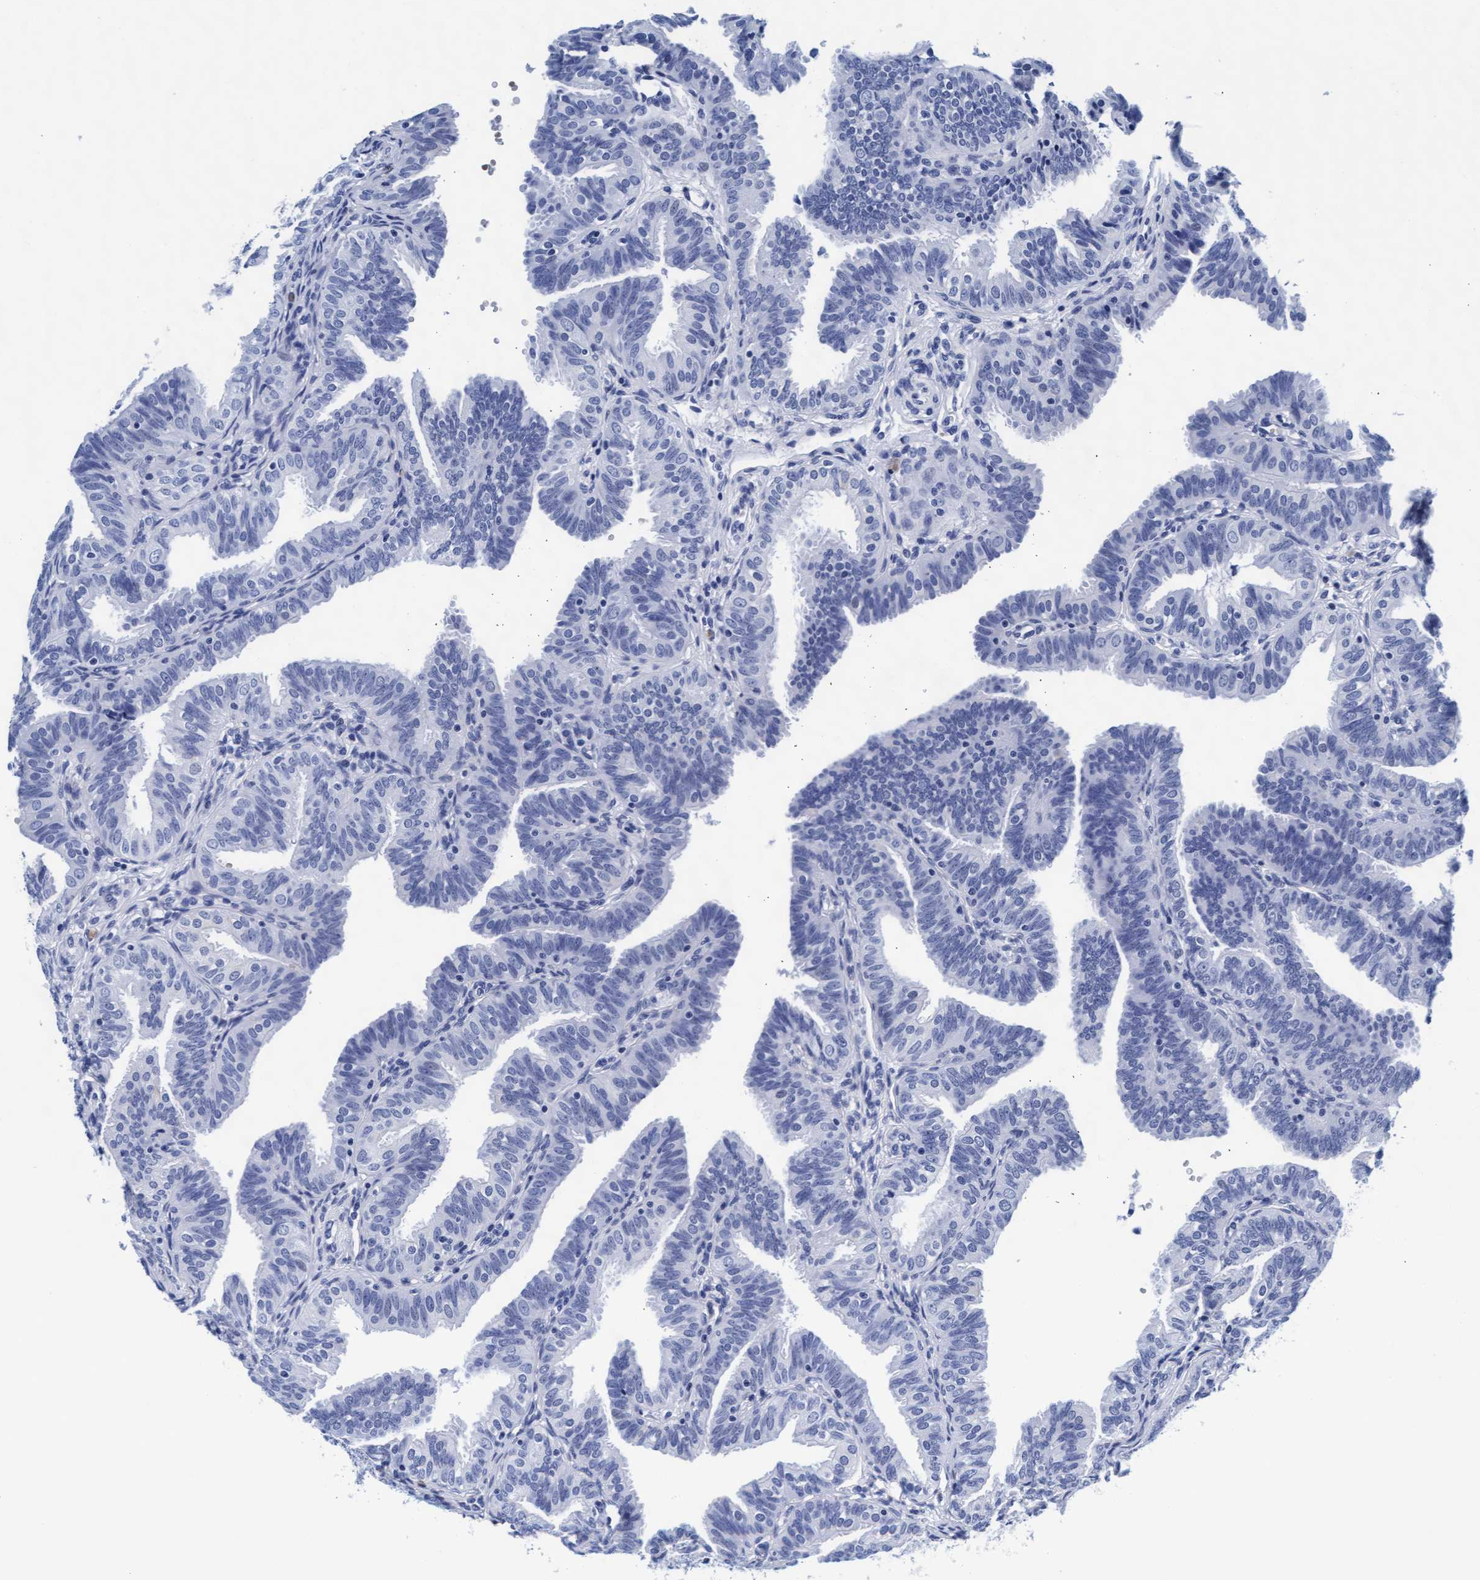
{"staining": {"intensity": "negative", "quantity": "none", "location": "none"}, "tissue": "fallopian tube", "cell_type": "Glandular cells", "image_type": "normal", "snomed": [{"axis": "morphology", "description": "Normal tissue, NOS"}, {"axis": "topography", "description": "Fallopian tube"}], "caption": "The micrograph demonstrates no staining of glandular cells in normal fallopian tube. (Stains: DAB (3,3'-diaminobenzidine) immunohistochemistry (IHC) with hematoxylin counter stain, Microscopy: brightfield microscopy at high magnification).", "gene": "ARSG", "patient": {"sex": "female", "age": 35}}